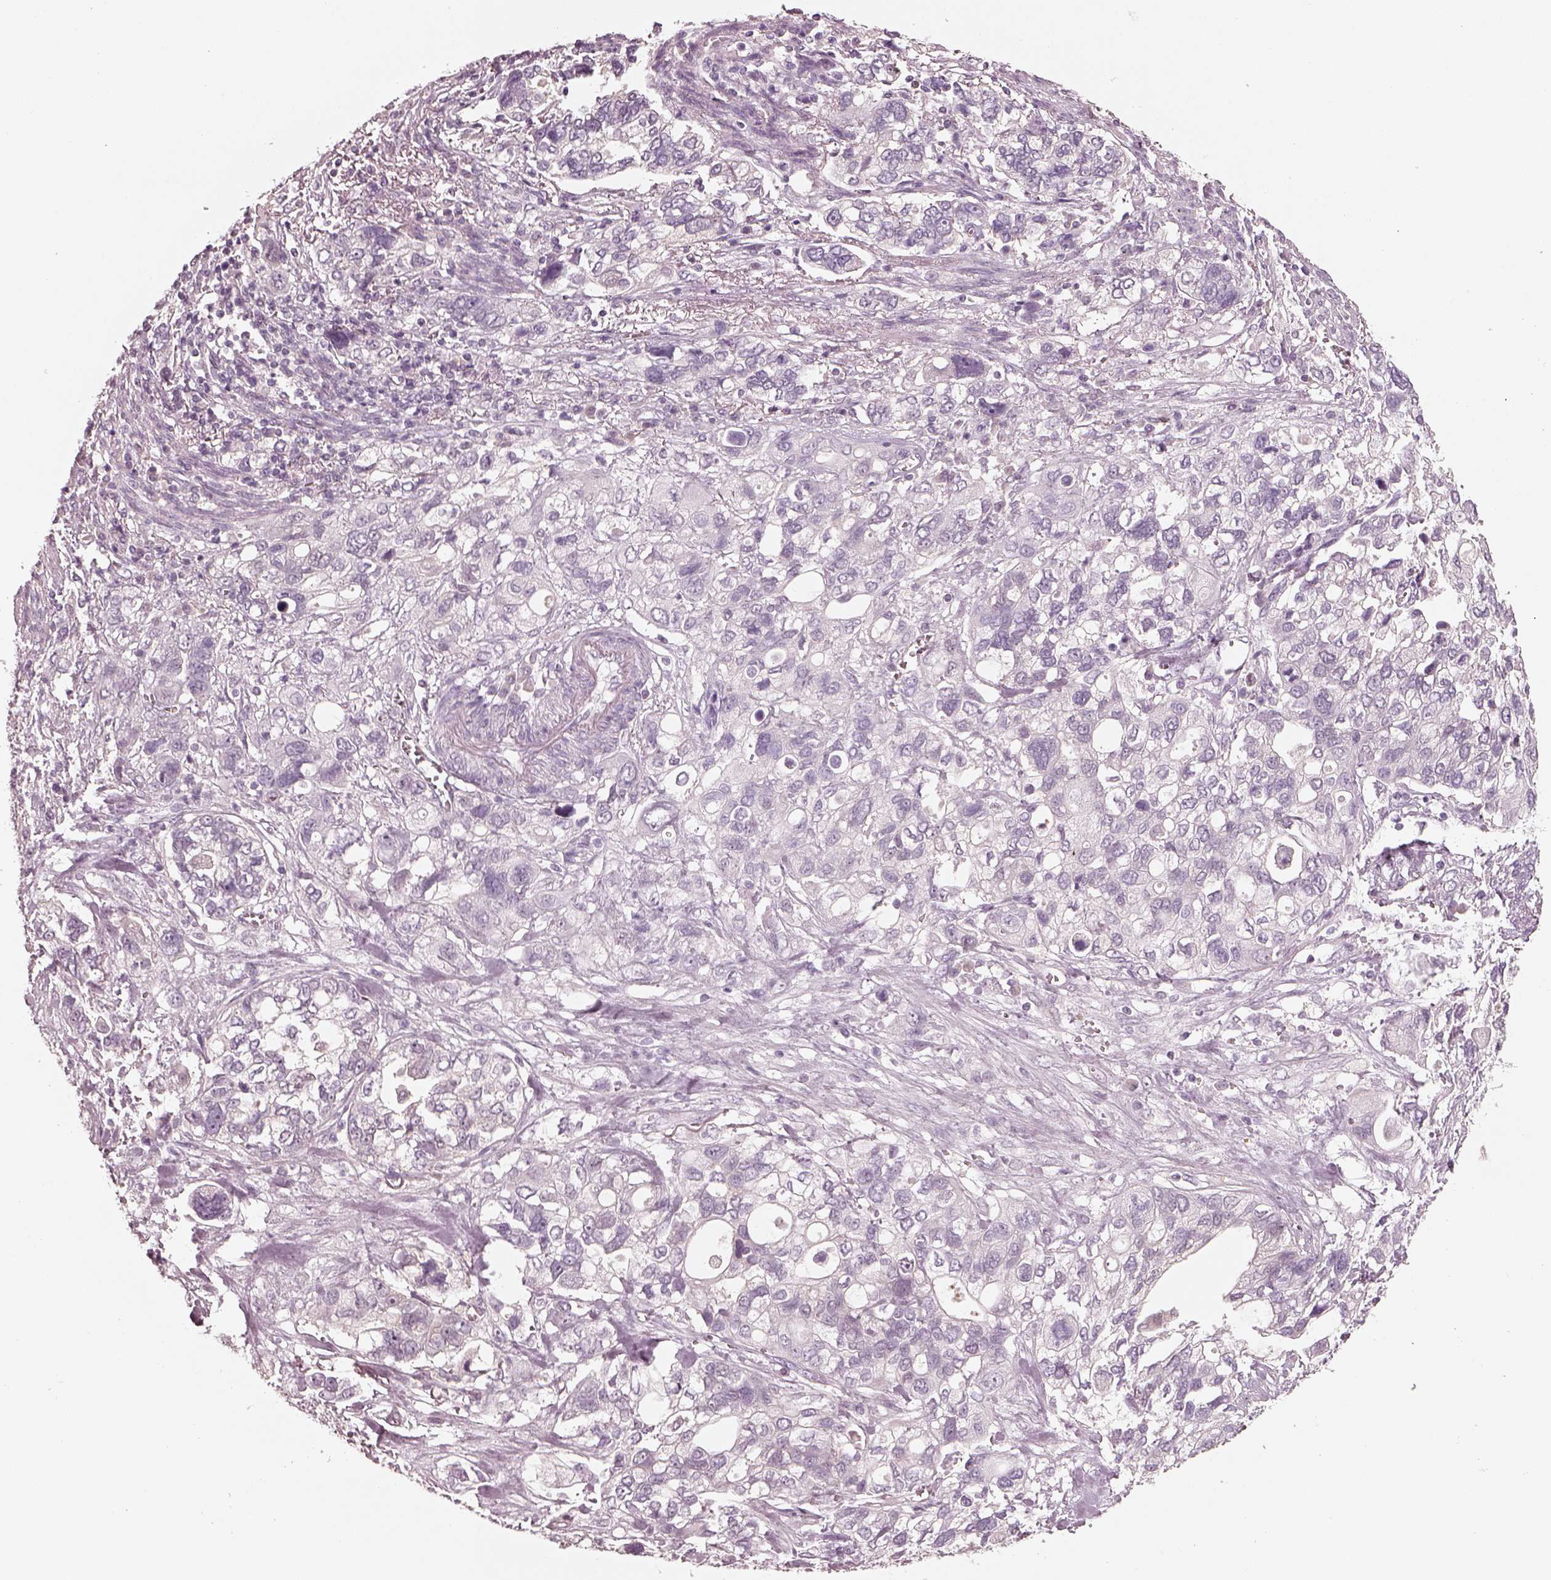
{"staining": {"intensity": "negative", "quantity": "none", "location": "none"}, "tissue": "stomach cancer", "cell_type": "Tumor cells", "image_type": "cancer", "snomed": [{"axis": "morphology", "description": "Adenocarcinoma, NOS"}, {"axis": "topography", "description": "Stomach, upper"}], "caption": "Tumor cells are negative for brown protein staining in adenocarcinoma (stomach).", "gene": "EGR4", "patient": {"sex": "female", "age": 81}}